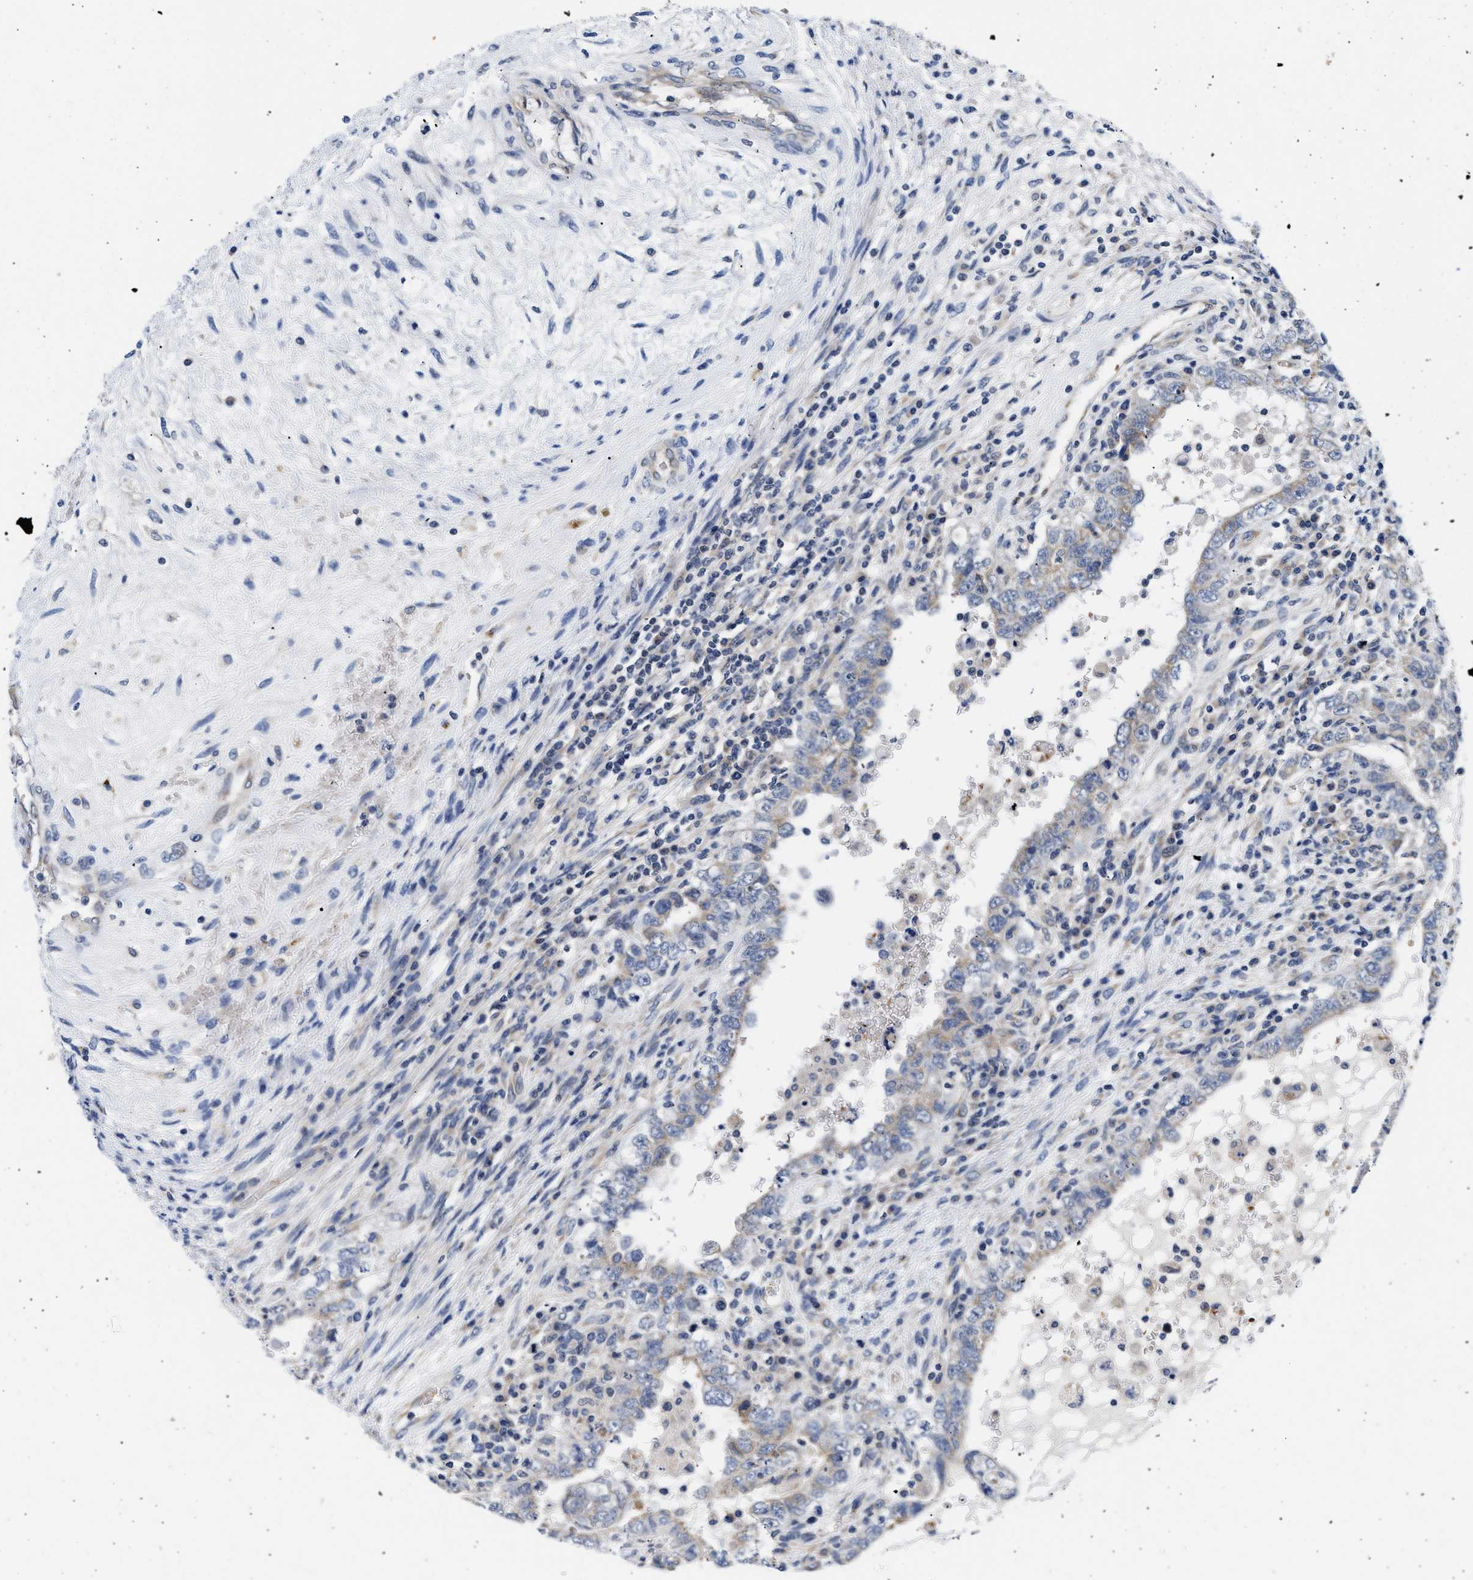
{"staining": {"intensity": "weak", "quantity": "<25%", "location": "cytoplasmic/membranous"}, "tissue": "testis cancer", "cell_type": "Tumor cells", "image_type": "cancer", "snomed": [{"axis": "morphology", "description": "Carcinoma, Embryonal, NOS"}, {"axis": "topography", "description": "Testis"}], "caption": "Tumor cells are negative for protein expression in human testis cancer.", "gene": "RINT1", "patient": {"sex": "male", "age": 26}}